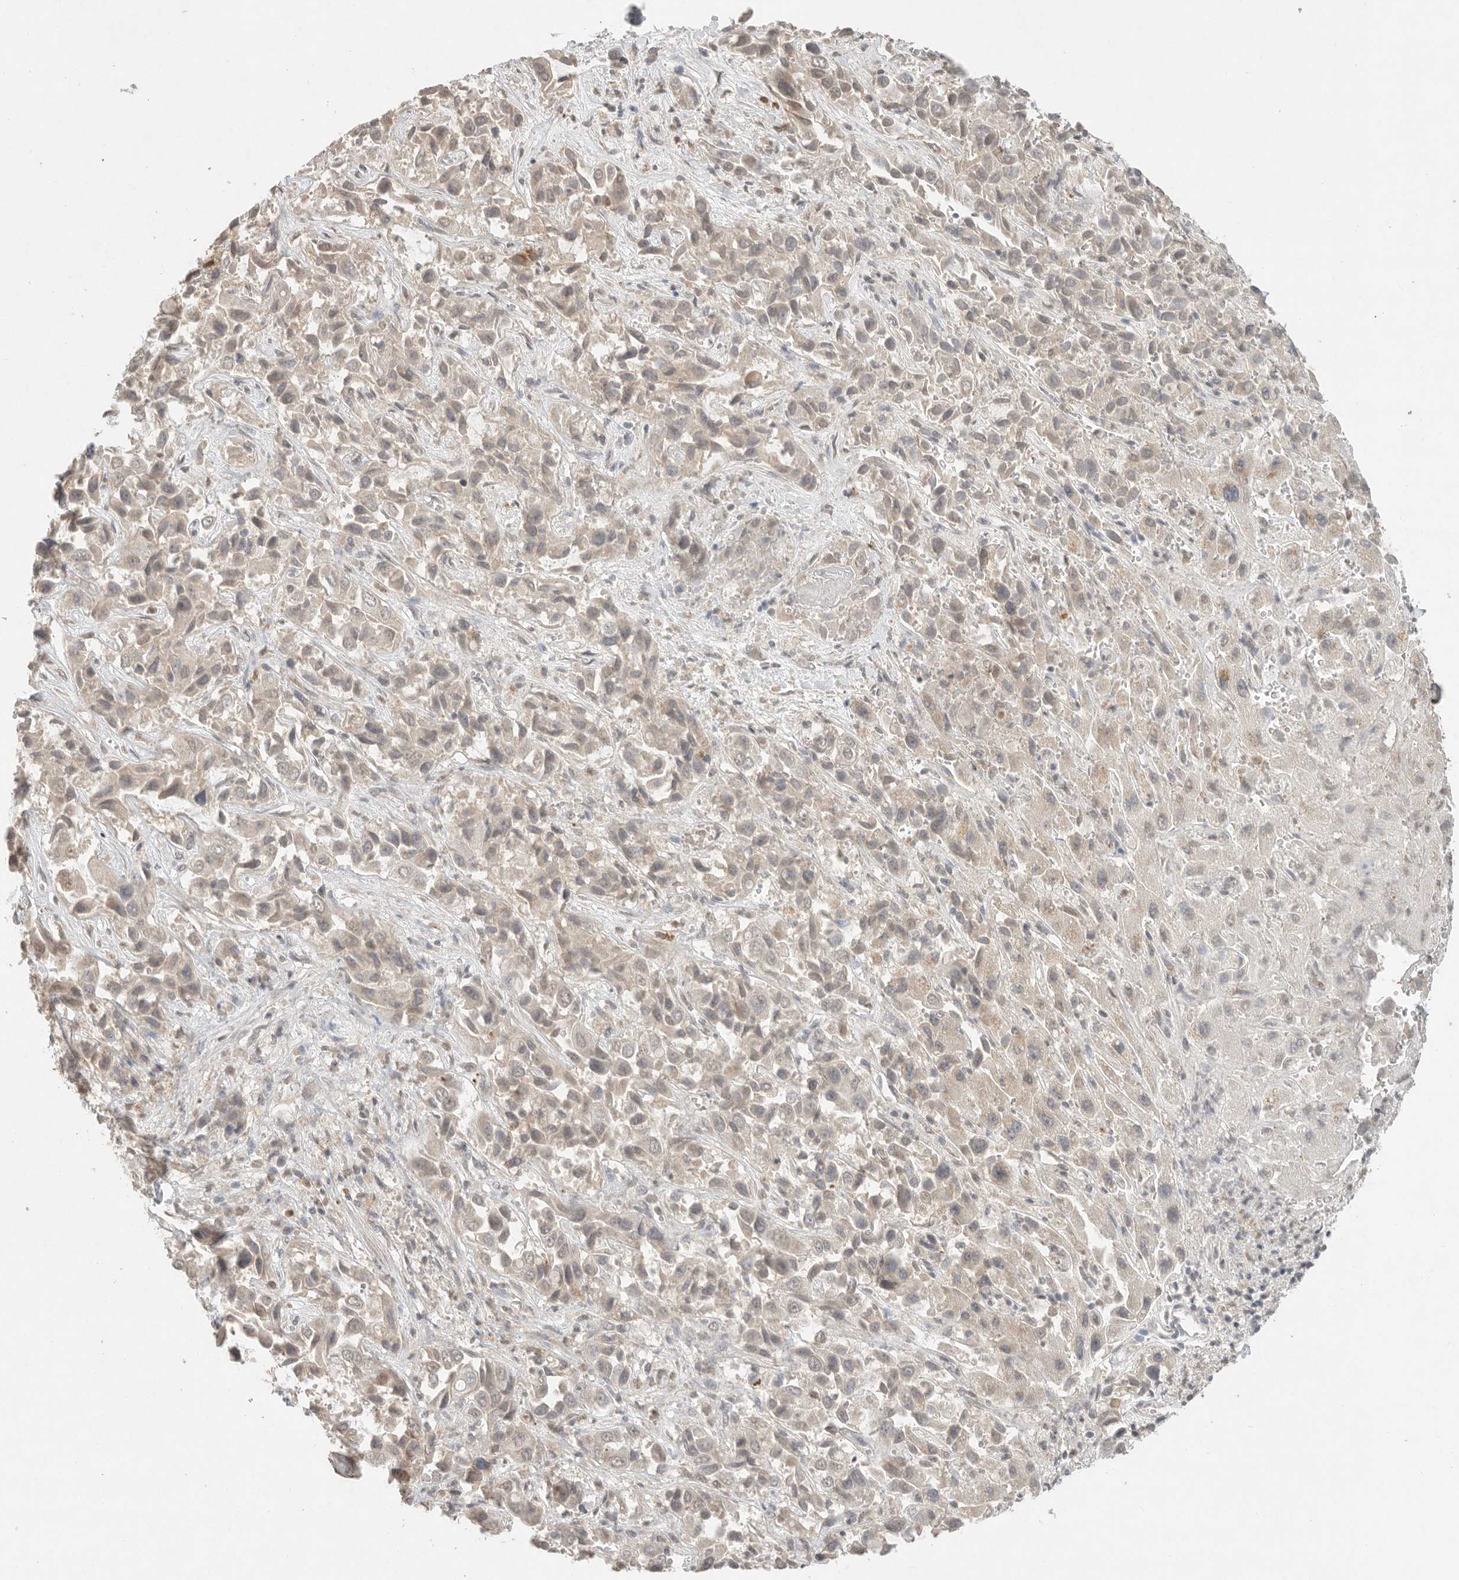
{"staining": {"intensity": "weak", "quantity": "25%-75%", "location": "cytoplasmic/membranous,nuclear"}, "tissue": "liver cancer", "cell_type": "Tumor cells", "image_type": "cancer", "snomed": [{"axis": "morphology", "description": "Cholangiocarcinoma"}, {"axis": "topography", "description": "Liver"}], "caption": "Brown immunohistochemical staining in human liver cancer demonstrates weak cytoplasmic/membranous and nuclear positivity in approximately 25%-75% of tumor cells.", "gene": "KLK5", "patient": {"sex": "female", "age": 52}}